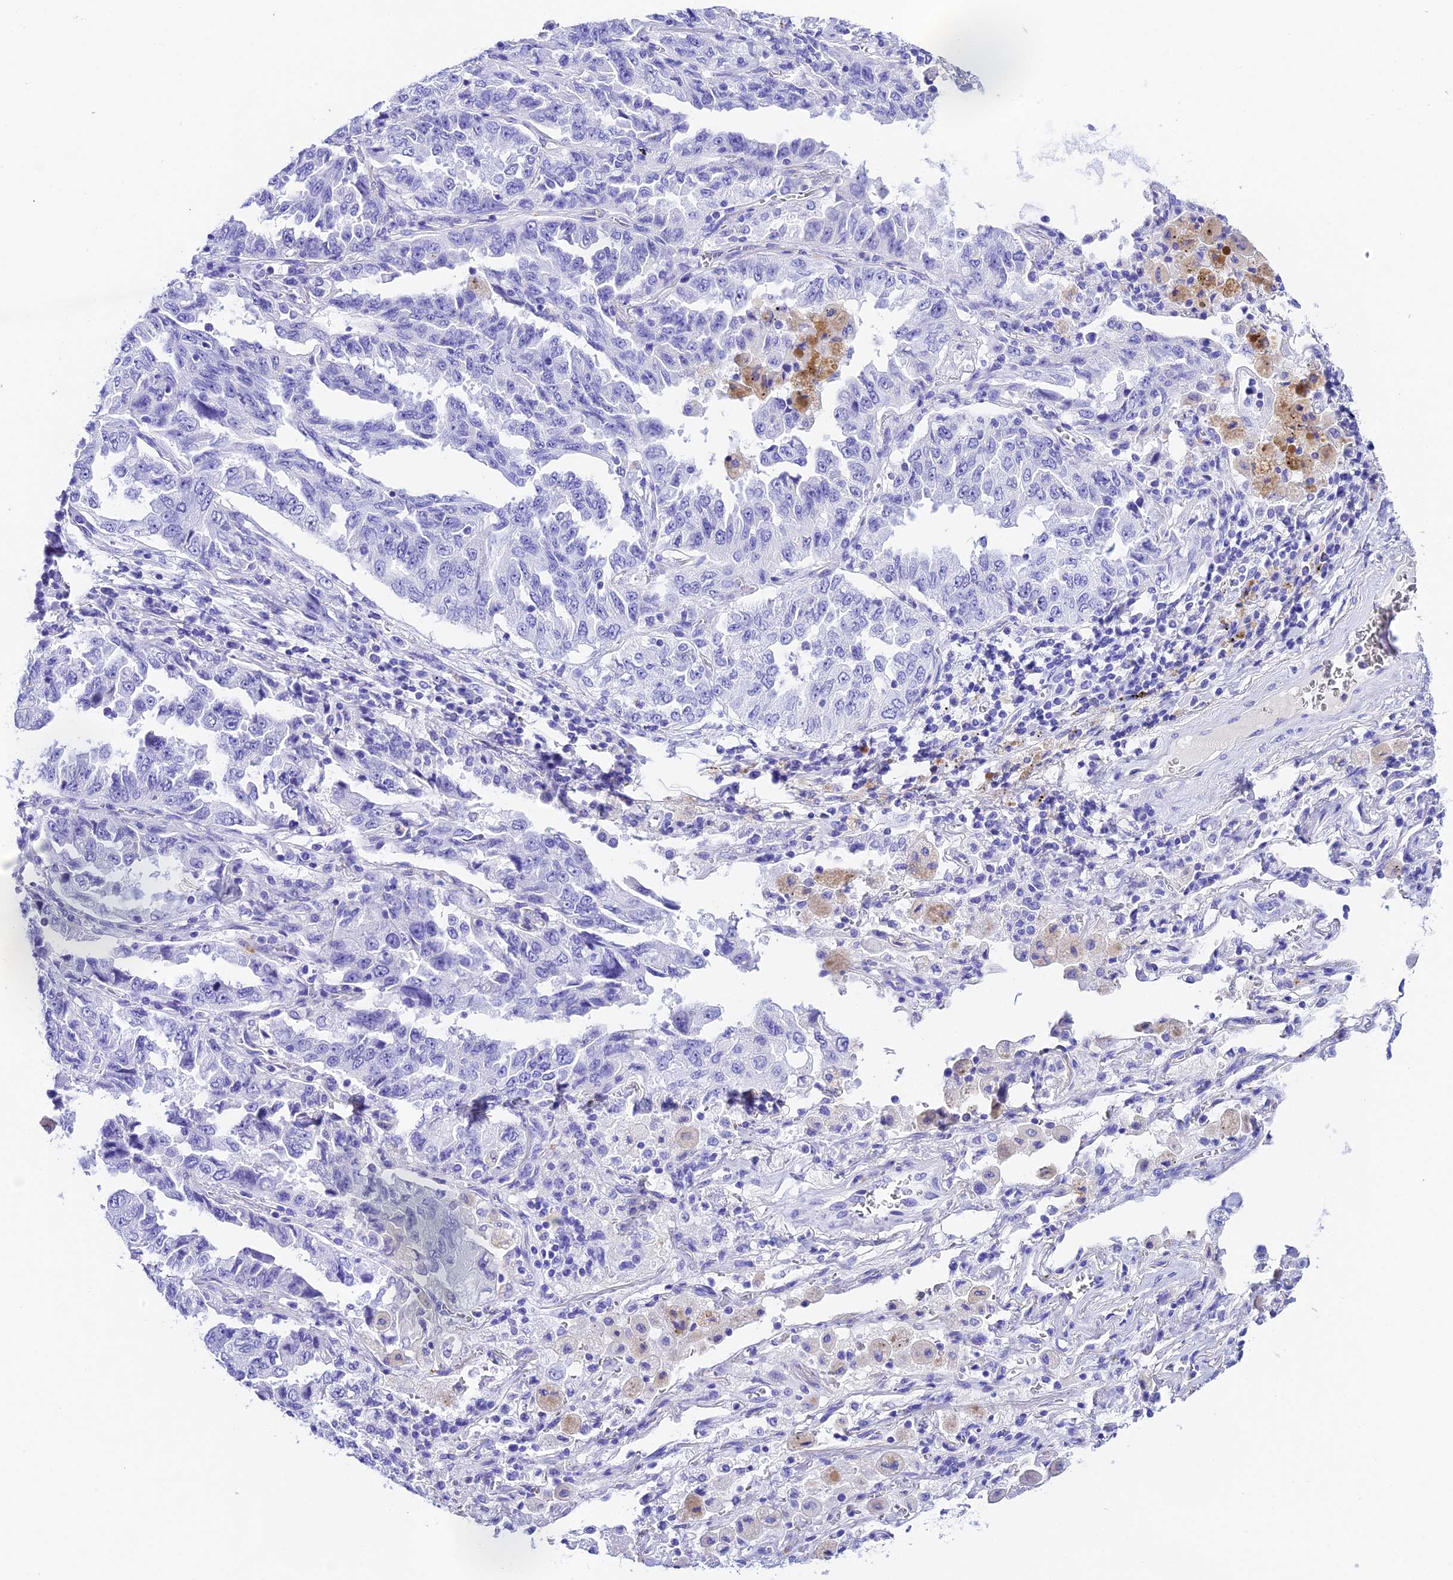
{"staining": {"intensity": "negative", "quantity": "none", "location": "none"}, "tissue": "lung cancer", "cell_type": "Tumor cells", "image_type": "cancer", "snomed": [{"axis": "morphology", "description": "Adenocarcinoma, NOS"}, {"axis": "topography", "description": "Lung"}], "caption": "The photomicrograph reveals no staining of tumor cells in lung cancer. (Immunohistochemistry, brightfield microscopy, high magnification).", "gene": "PSG11", "patient": {"sex": "female", "age": 51}}